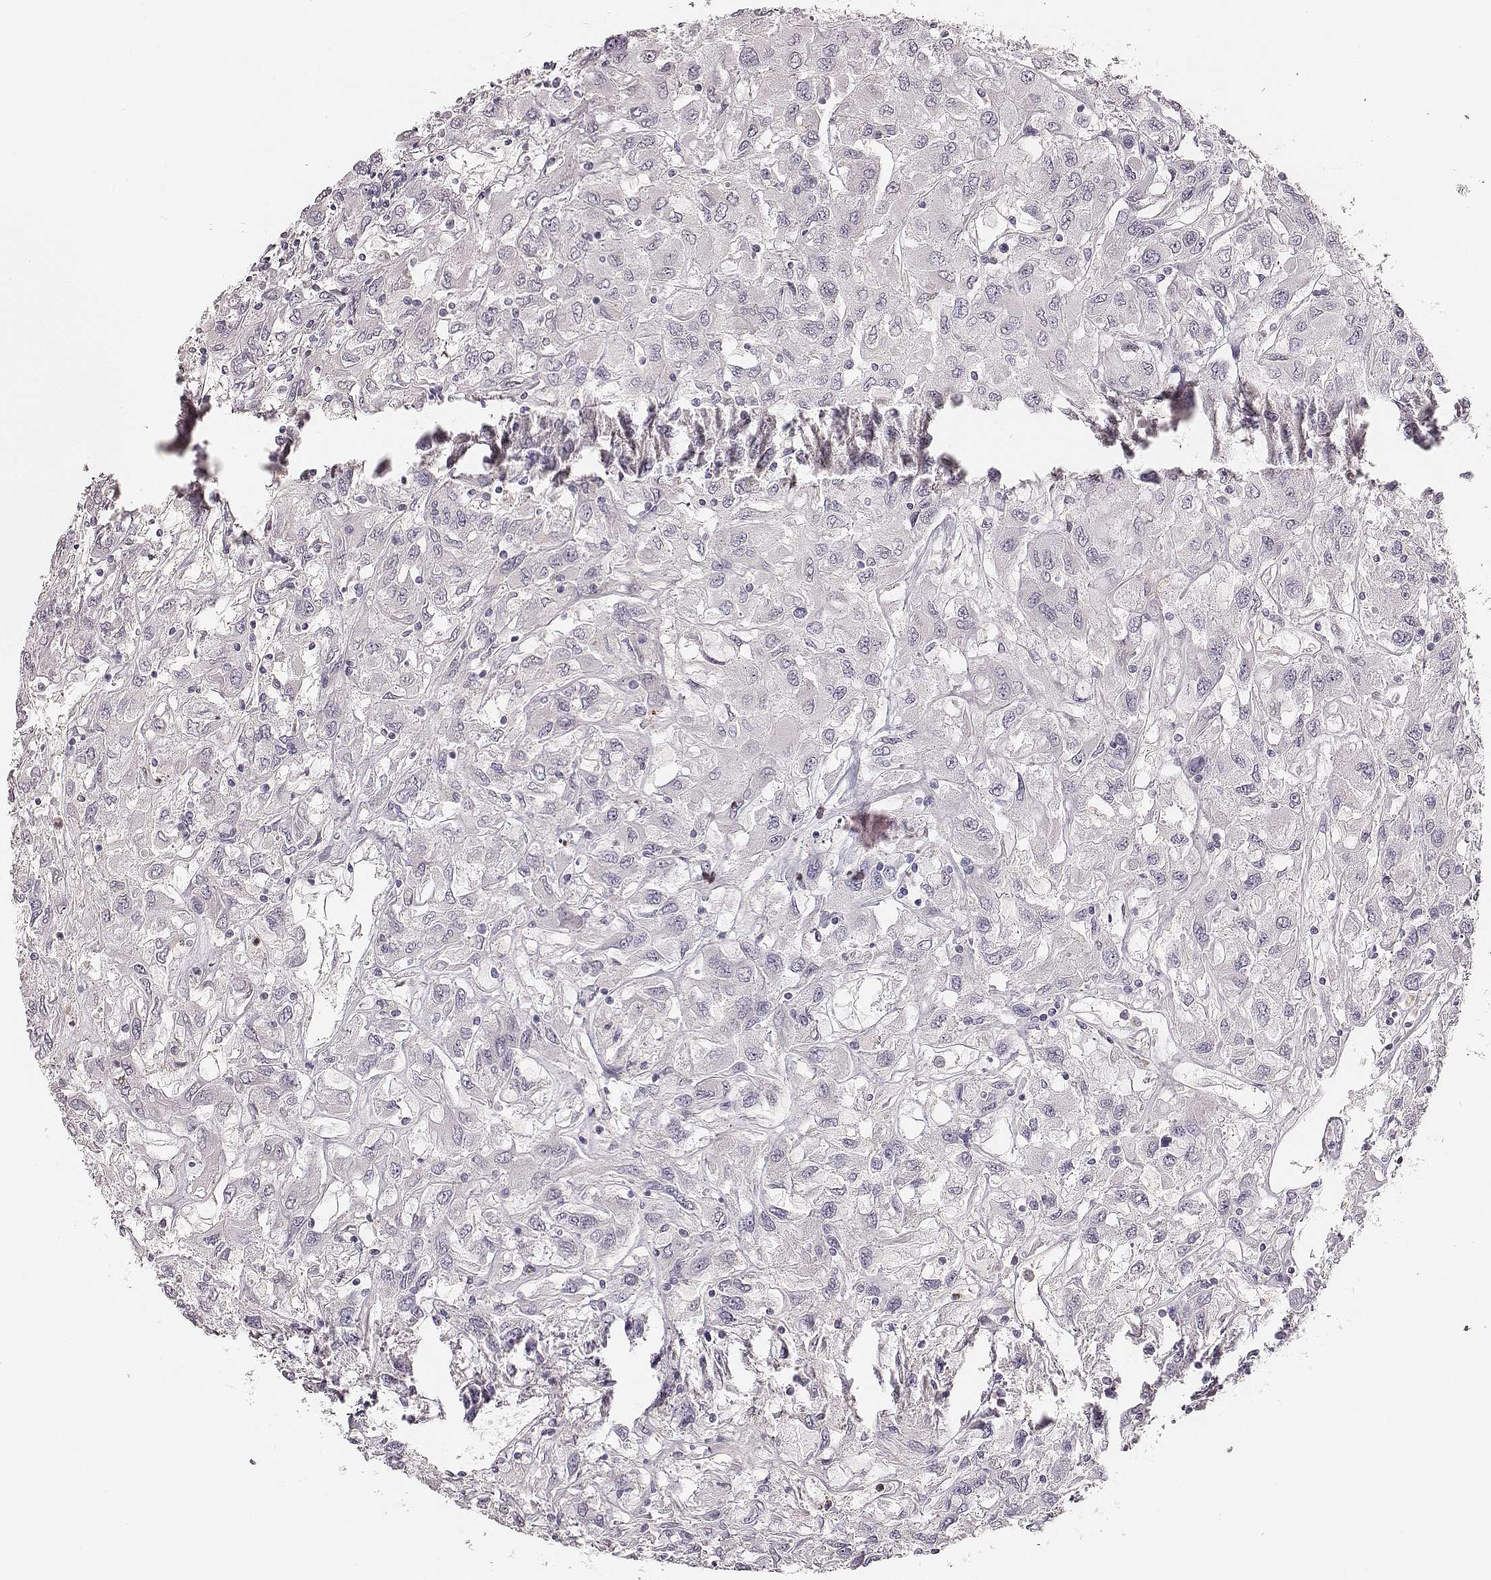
{"staining": {"intensity": "negative", "quantity": "none", "location": "none"}, "tissue": "renal cancer", "cell_type": "Tumor cells", "image_type": "cancer", "snomed": [{"axis": "morphology", "description": "Adenocarcinoma, NOS"}, {"axis": "topography", "description": "Kidney"}], "caption": "High power microscopy image of an immunohistochemistry (IHC) histopathology image of renal cancer, revealing no significant positivity in tumor cells.", "gene": "ZYX", "patient": {"sex": "female", "age": 76}}